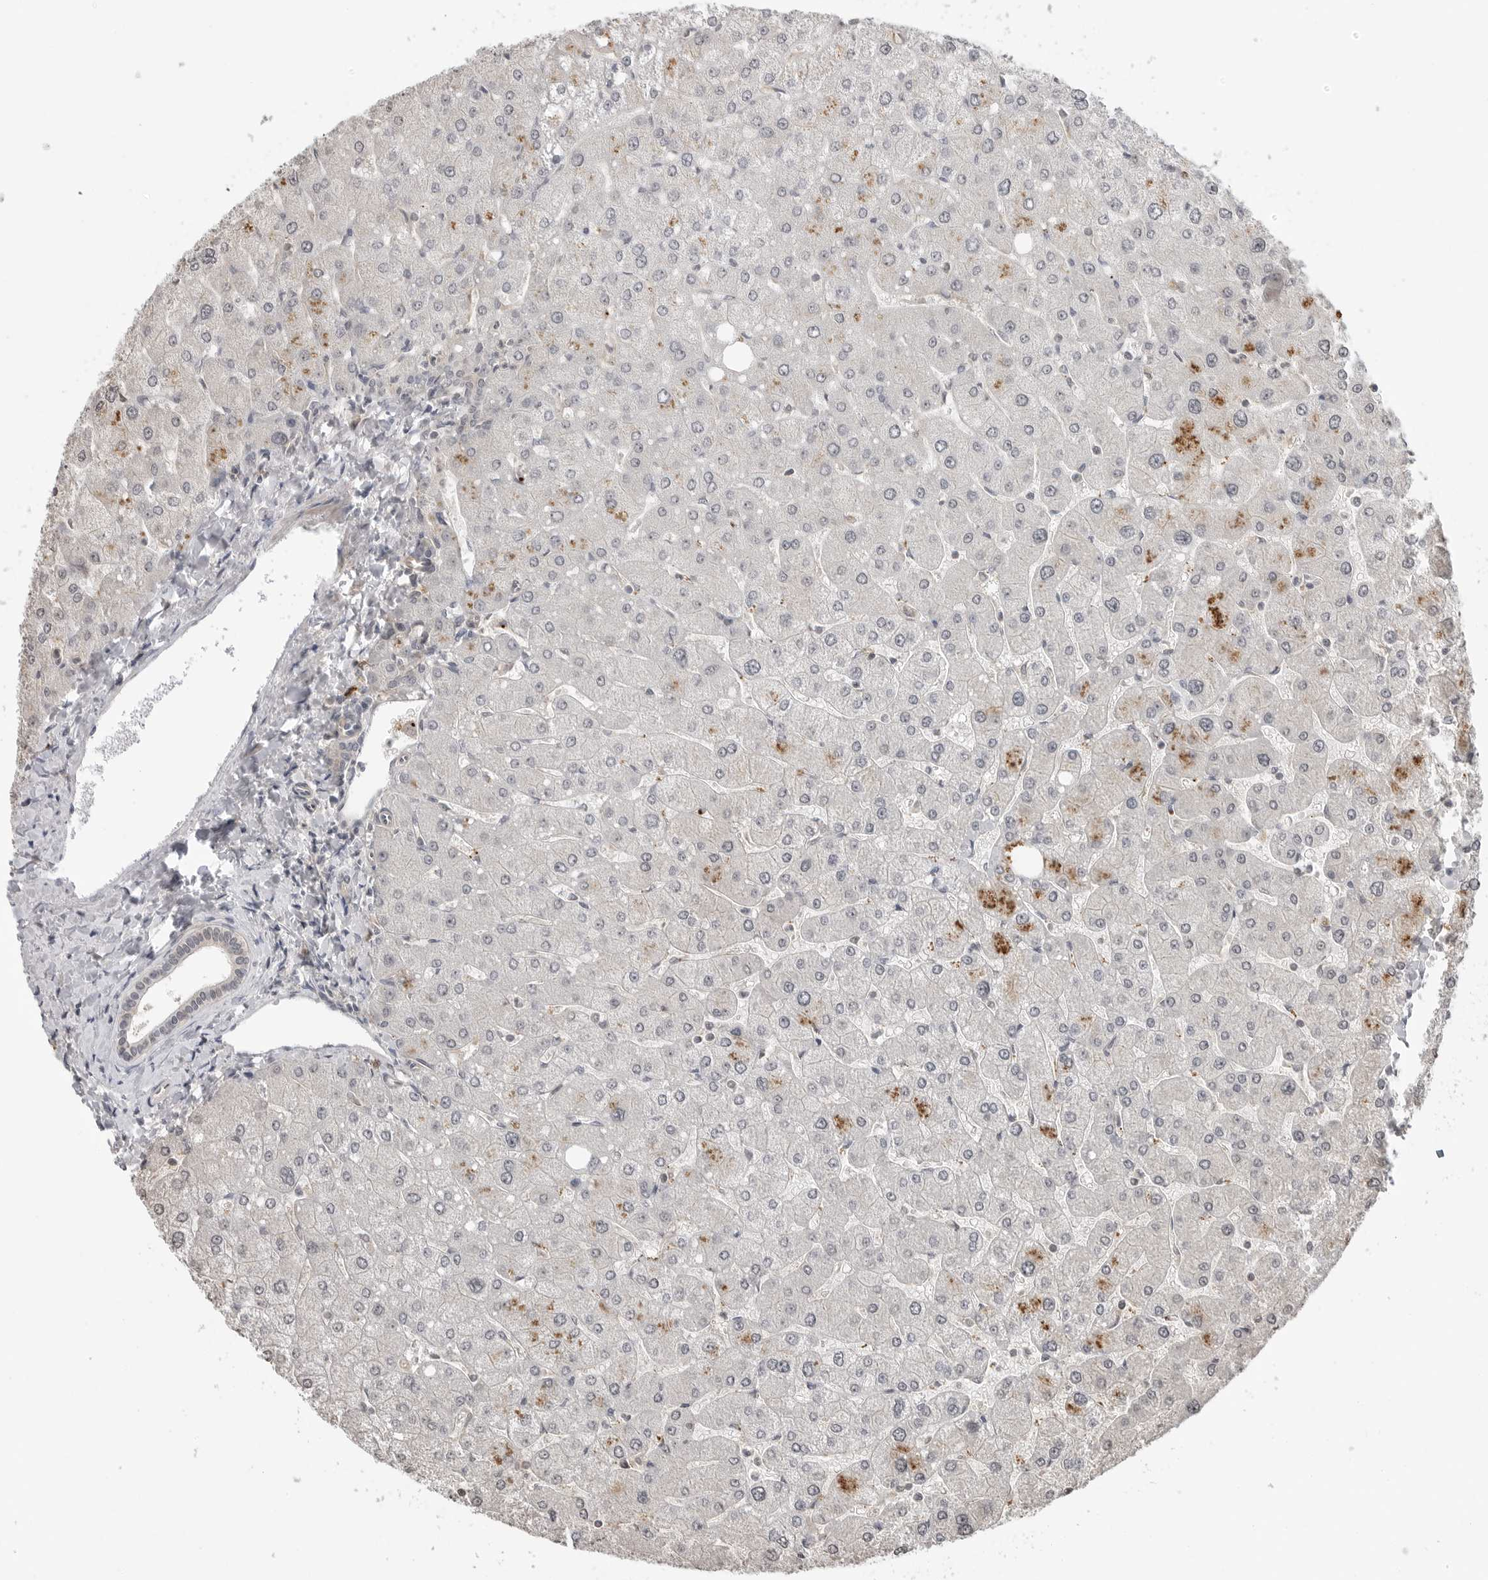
{"staining": {"intensity": "negative", "quantity": "none", "location": "none"}, "tissue": "liver", "cell_type": "Cholangiocytes", "image_type": "normal", "snomed": [{"axis": "morphology", "description": "Normal tissue, NOS"}, {"axis": "topography", "description": "Liver"}], "caption": "Photomicrograph shows no protein staining in cholangiocytes of benign liver. (DAB (3,3'-diaminobenzidine) immunohistochemistry (IHC) with hematoxylin counter stain).", "gene": "STXBP3", "patient": {"sex": "male", "age": 55}}